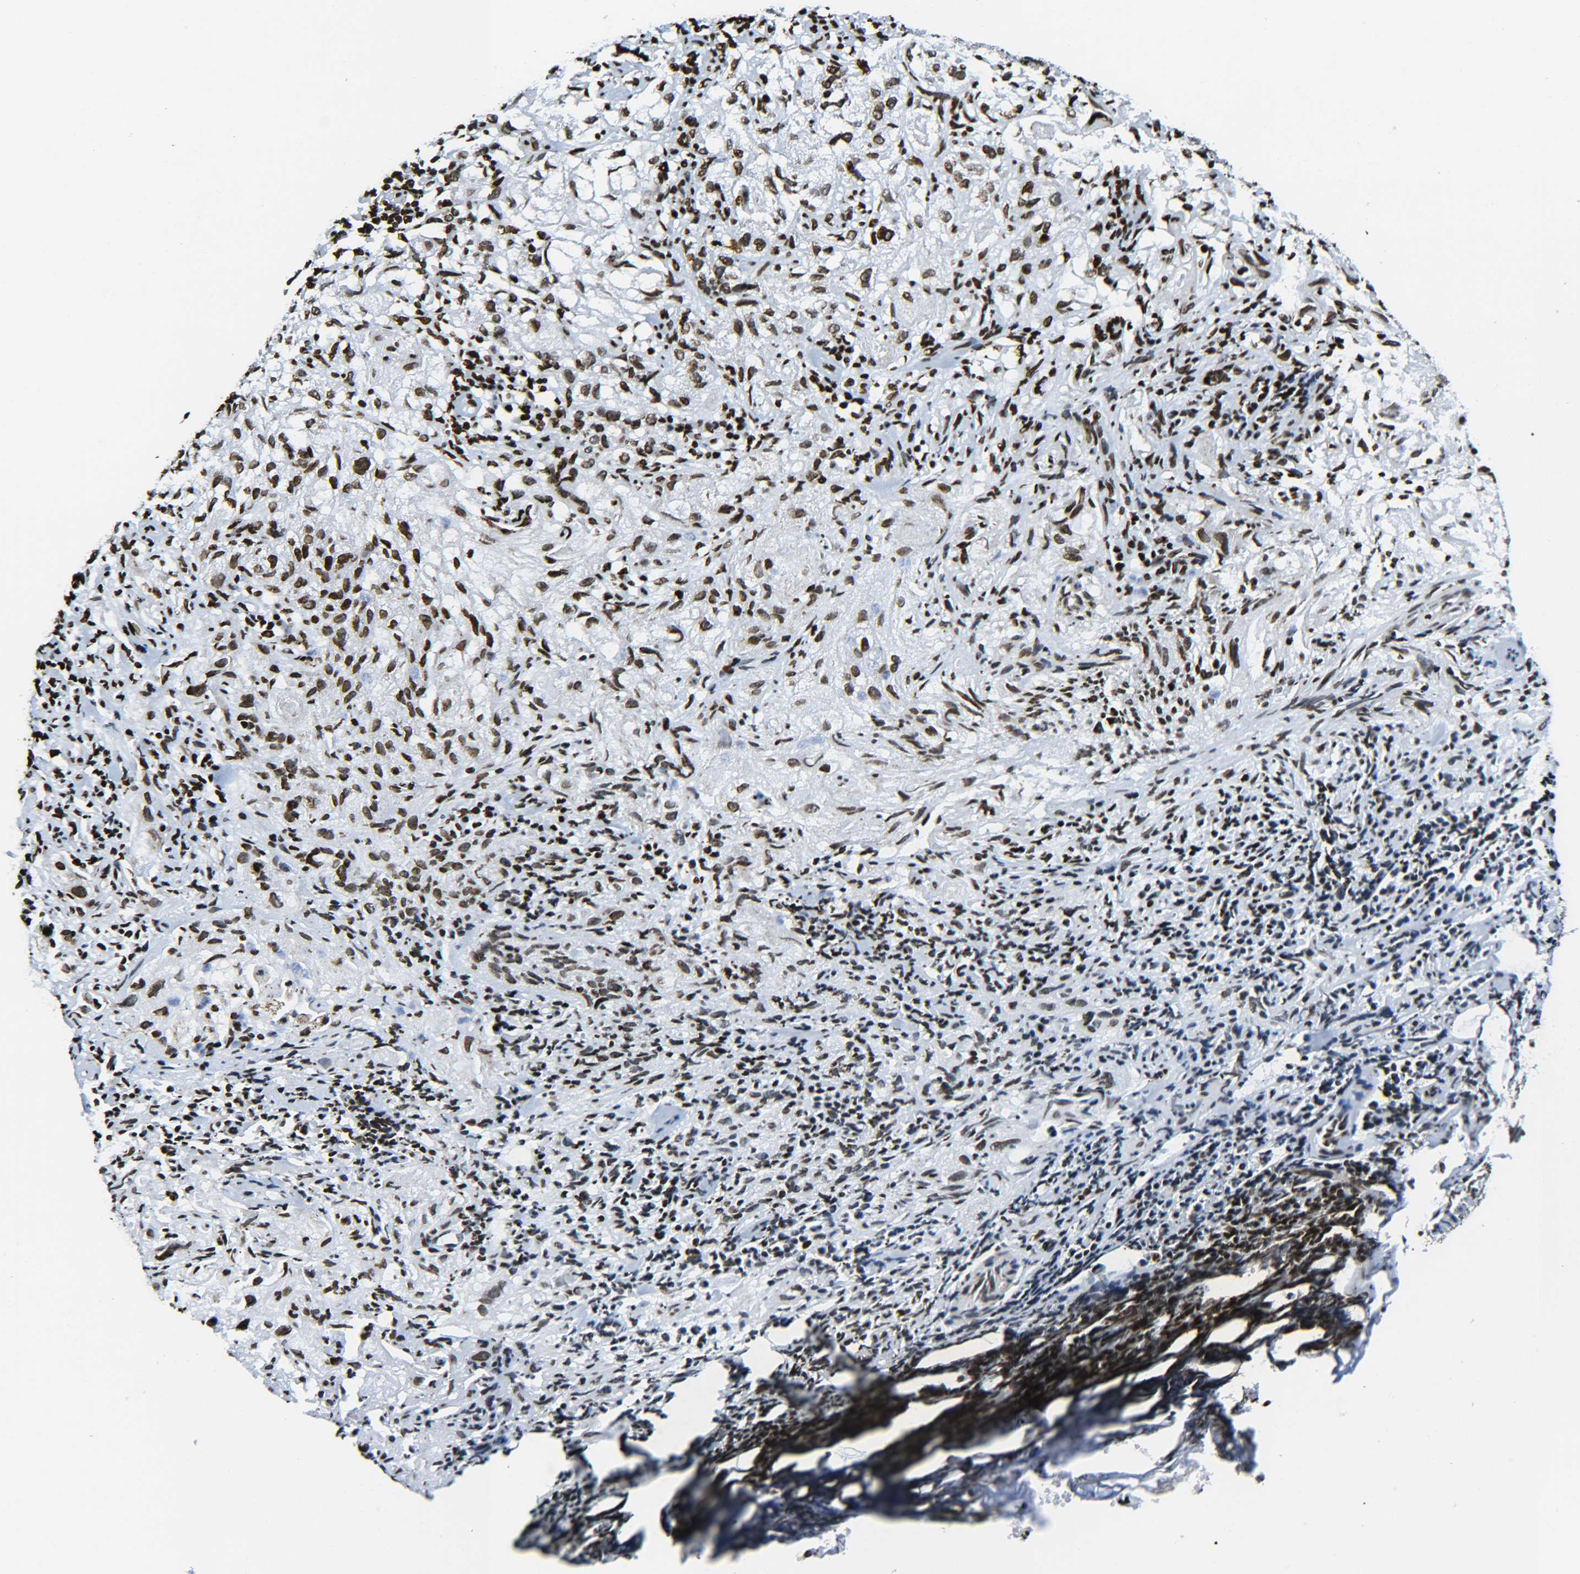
{"staining": {"intensity": "moderate", "quantity": ">75%", "location": "nuclear"}, "tissue": "lung cancer", "cell_type": "Tumor cells", "image_type": "cancer", "snomed": [{"axis": "morphology", "description": "Inflammation, NOS"}, {"axis": "morphology", "description": "Squamous cell carcinoma, NOS"}, {"axis": "topography", "description": "Lymph node"}, {"axis": "topography", "description": "Soft tissue"}, {"axis": "topography", "description": "Lung"}], "caption": "A brown stain shows moderate nuclear expression of a protein in squamous cell carcinoma (lung) tumor cells.", "gene": "H2AX", "patient": {"sex": "male", "age": 66}}